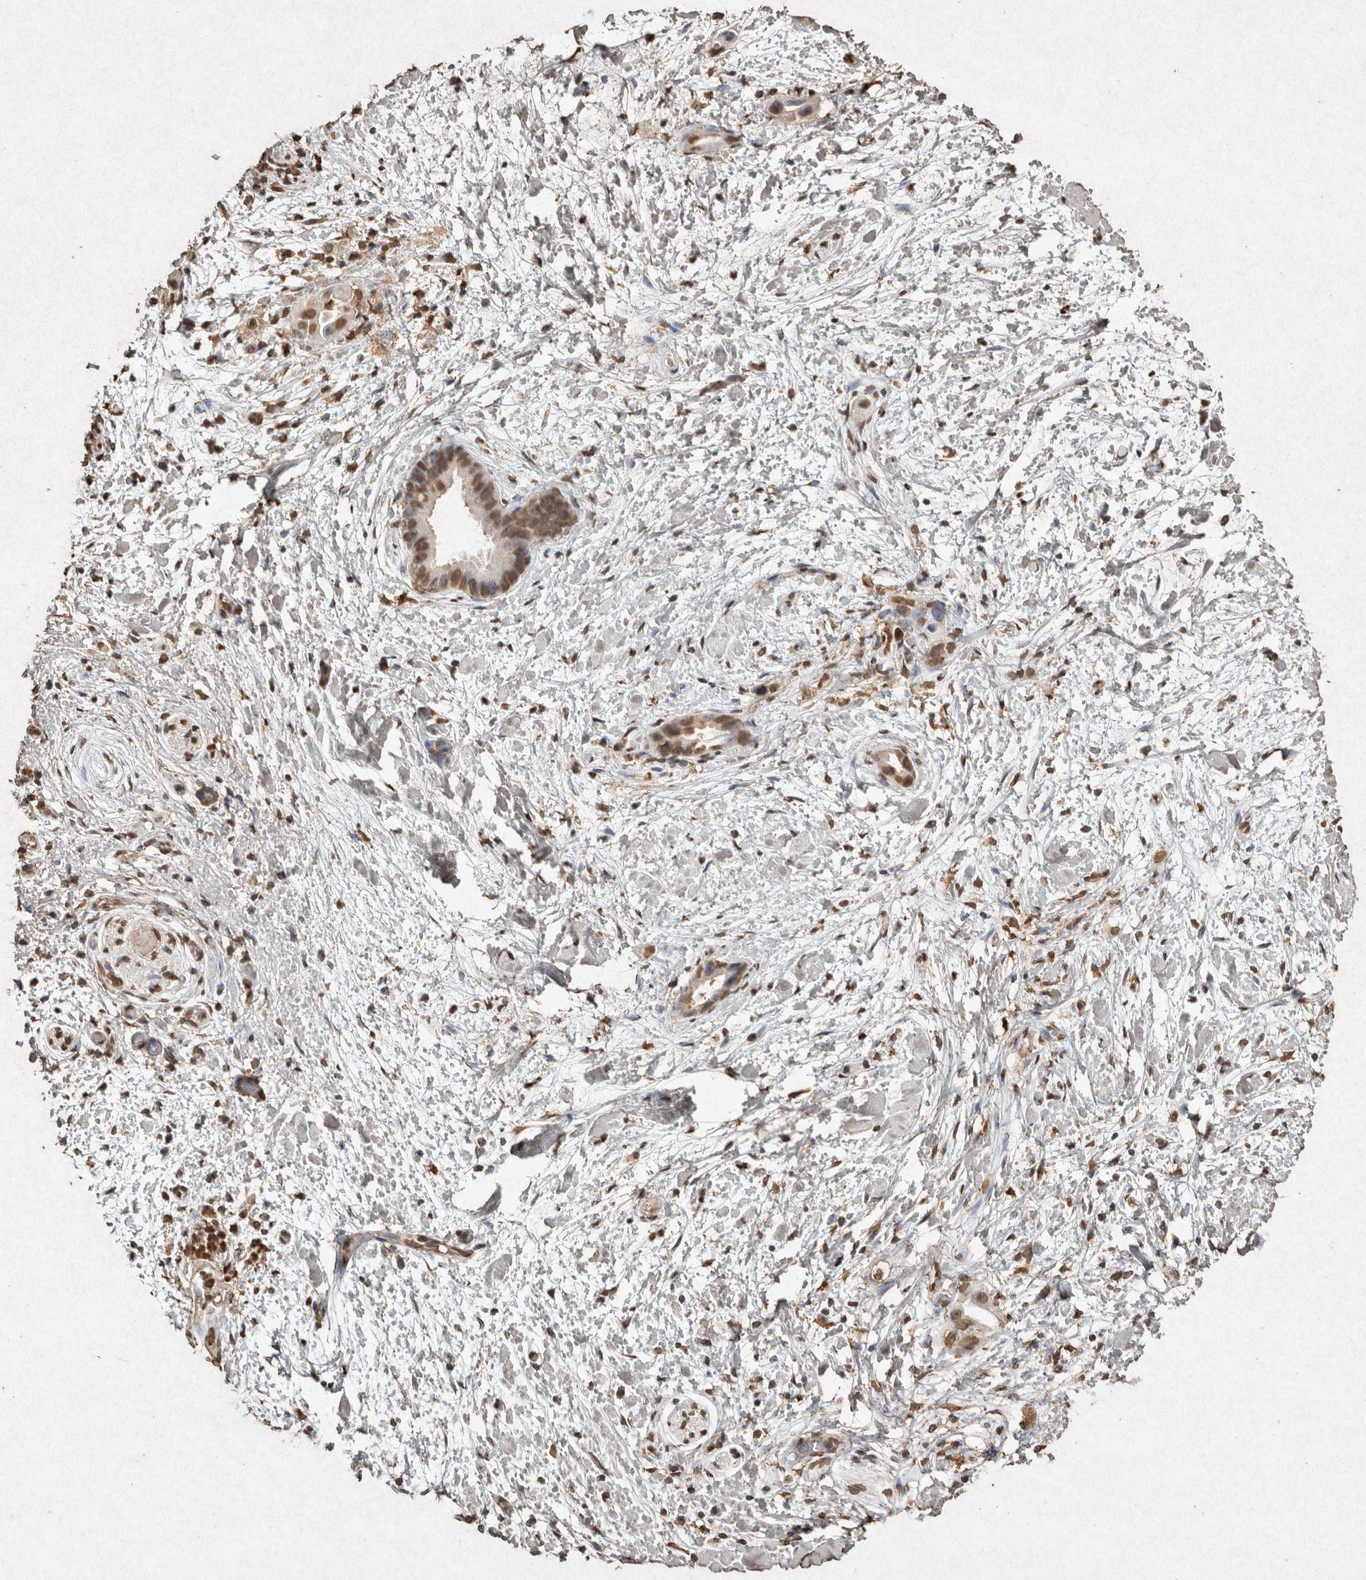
{"staining": {"intensity": "moderate", "quantity": ">75%", "location": "nuclear"}, "tissue": "pancreatic cancer", "cell_type": "Tumor cells", "image_type": "cancer", "snomed": [{"axis": "morphology", "description": "Adenocarcinoma, NOS"}, {"axis": "topography", "description": "Pancreas"}], "caption": "This photomicrograph shows IHC staining of pancreatic cancer (adenocarcinoma), with medium moderate nuclear expression in about >75% of tumor cells.", "gene": "FSTL3", "patient": {"sex": "male", "age": 55}}